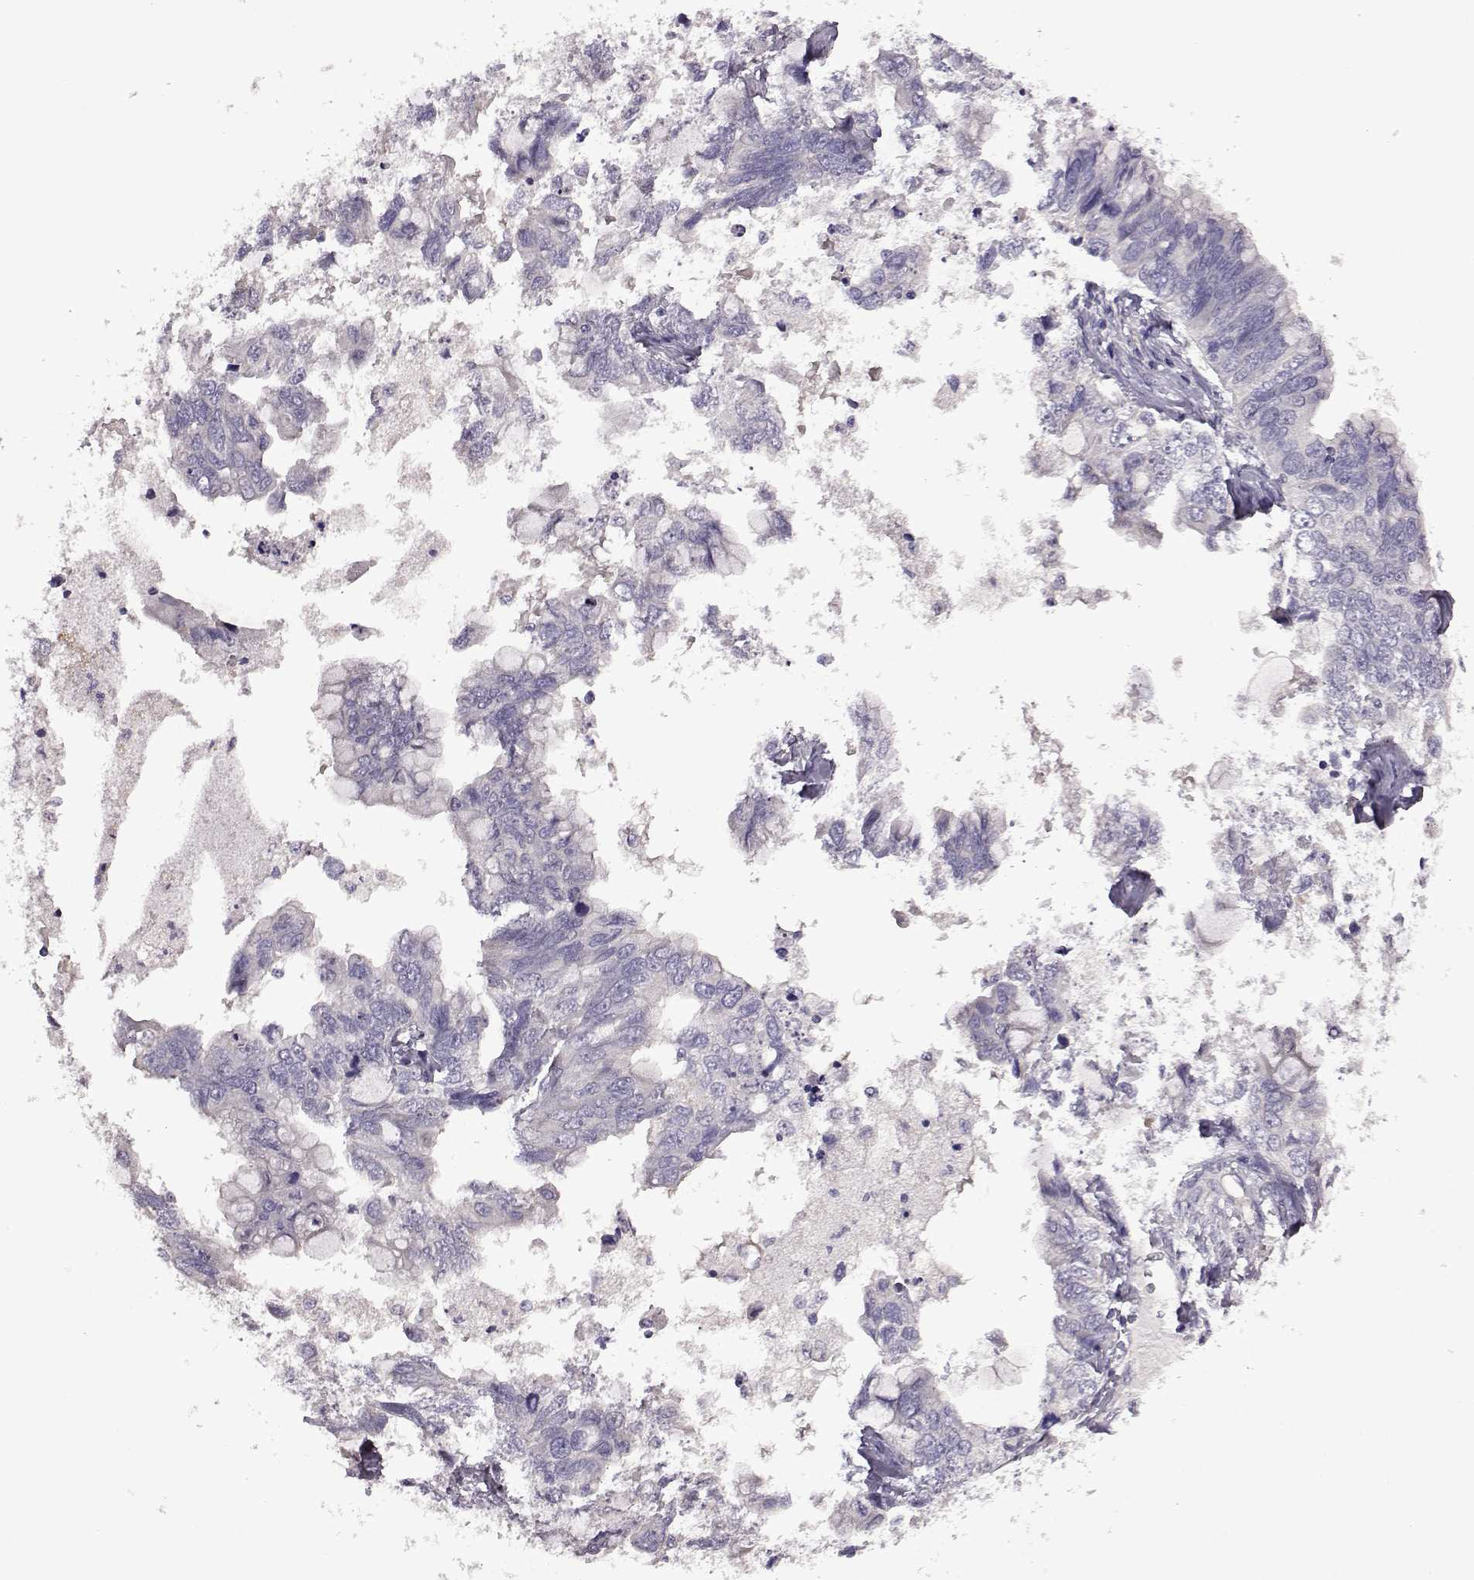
{"staining": {"intensity": "negative", "quantity": "none", "location": "none"}, "tissue": "ovarian cancer", "cell_type": "Tumor cells", "image_type": "cancer", "snomed": [{"axis": "morphology", "description": "Cystadenocarcinoma, mucinous, NOS"}, {"axis": "topography", "description": "Ovary"}], "caption": "This is an immunohistochemistry (IHC) micrograph of ovarian mucinous cystadenocarcinoma. There is no expression in tumor cells.", "gene": "EDDM3B", "patient": {"sex": "female", "age": 76}}